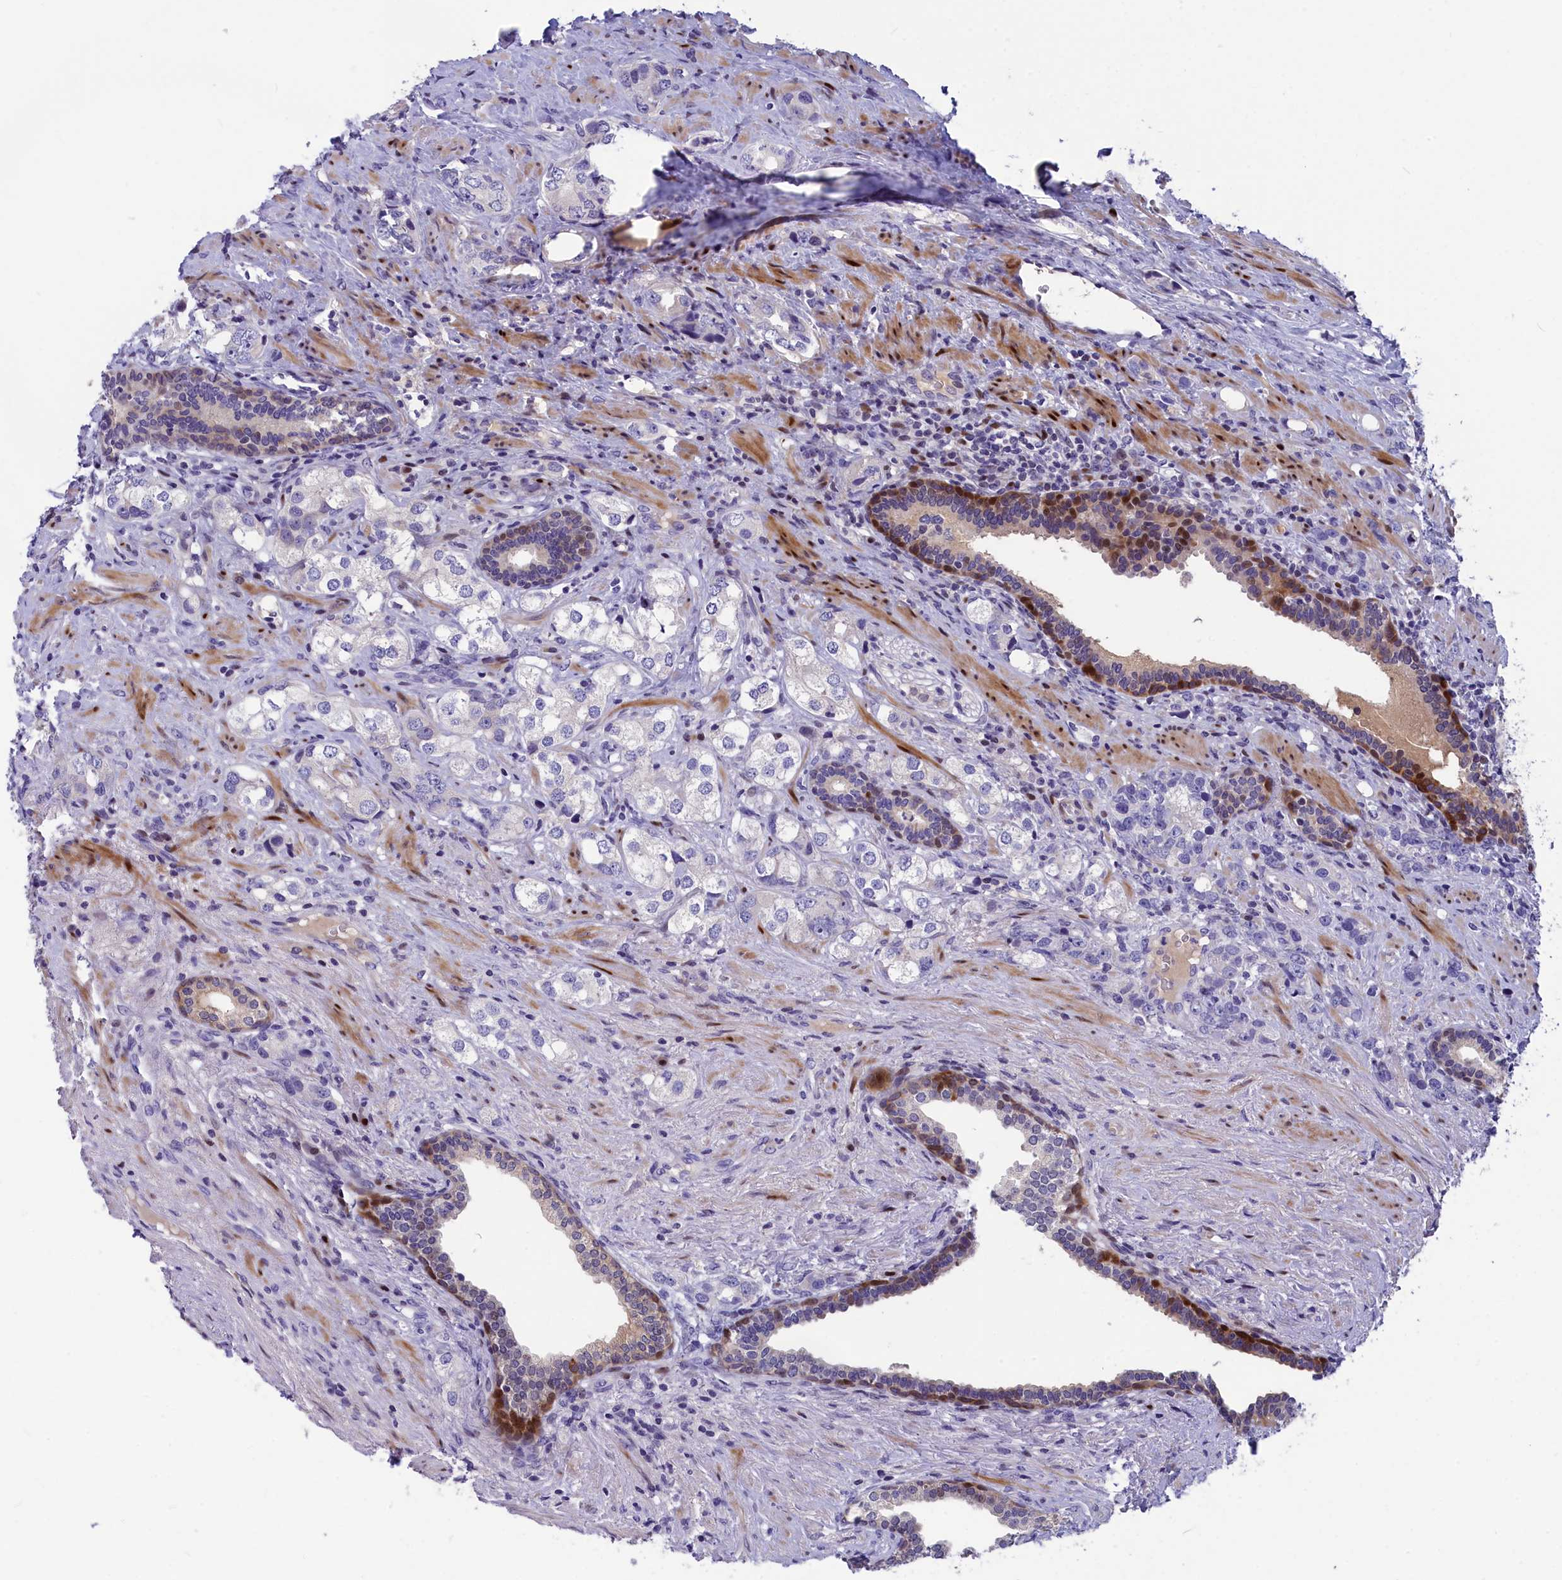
{"staining": {"intensity": "negative", "quantity": "none", "location": "none"}, "tissue": "prostate cancer", "cell_type": "Tumor cells", "image_type": "cancer", "snomed": [{"axis": "morphology", "description": "Adenocarcinoma, High grade"}, {"axis": "topography", "description": "Prostate"}], "caption": "A micrograph of human prostate cancer is negative for staining in tumor cells.", "gene": "NKPD1", "patient": {"sex": "male", "age": 63}}